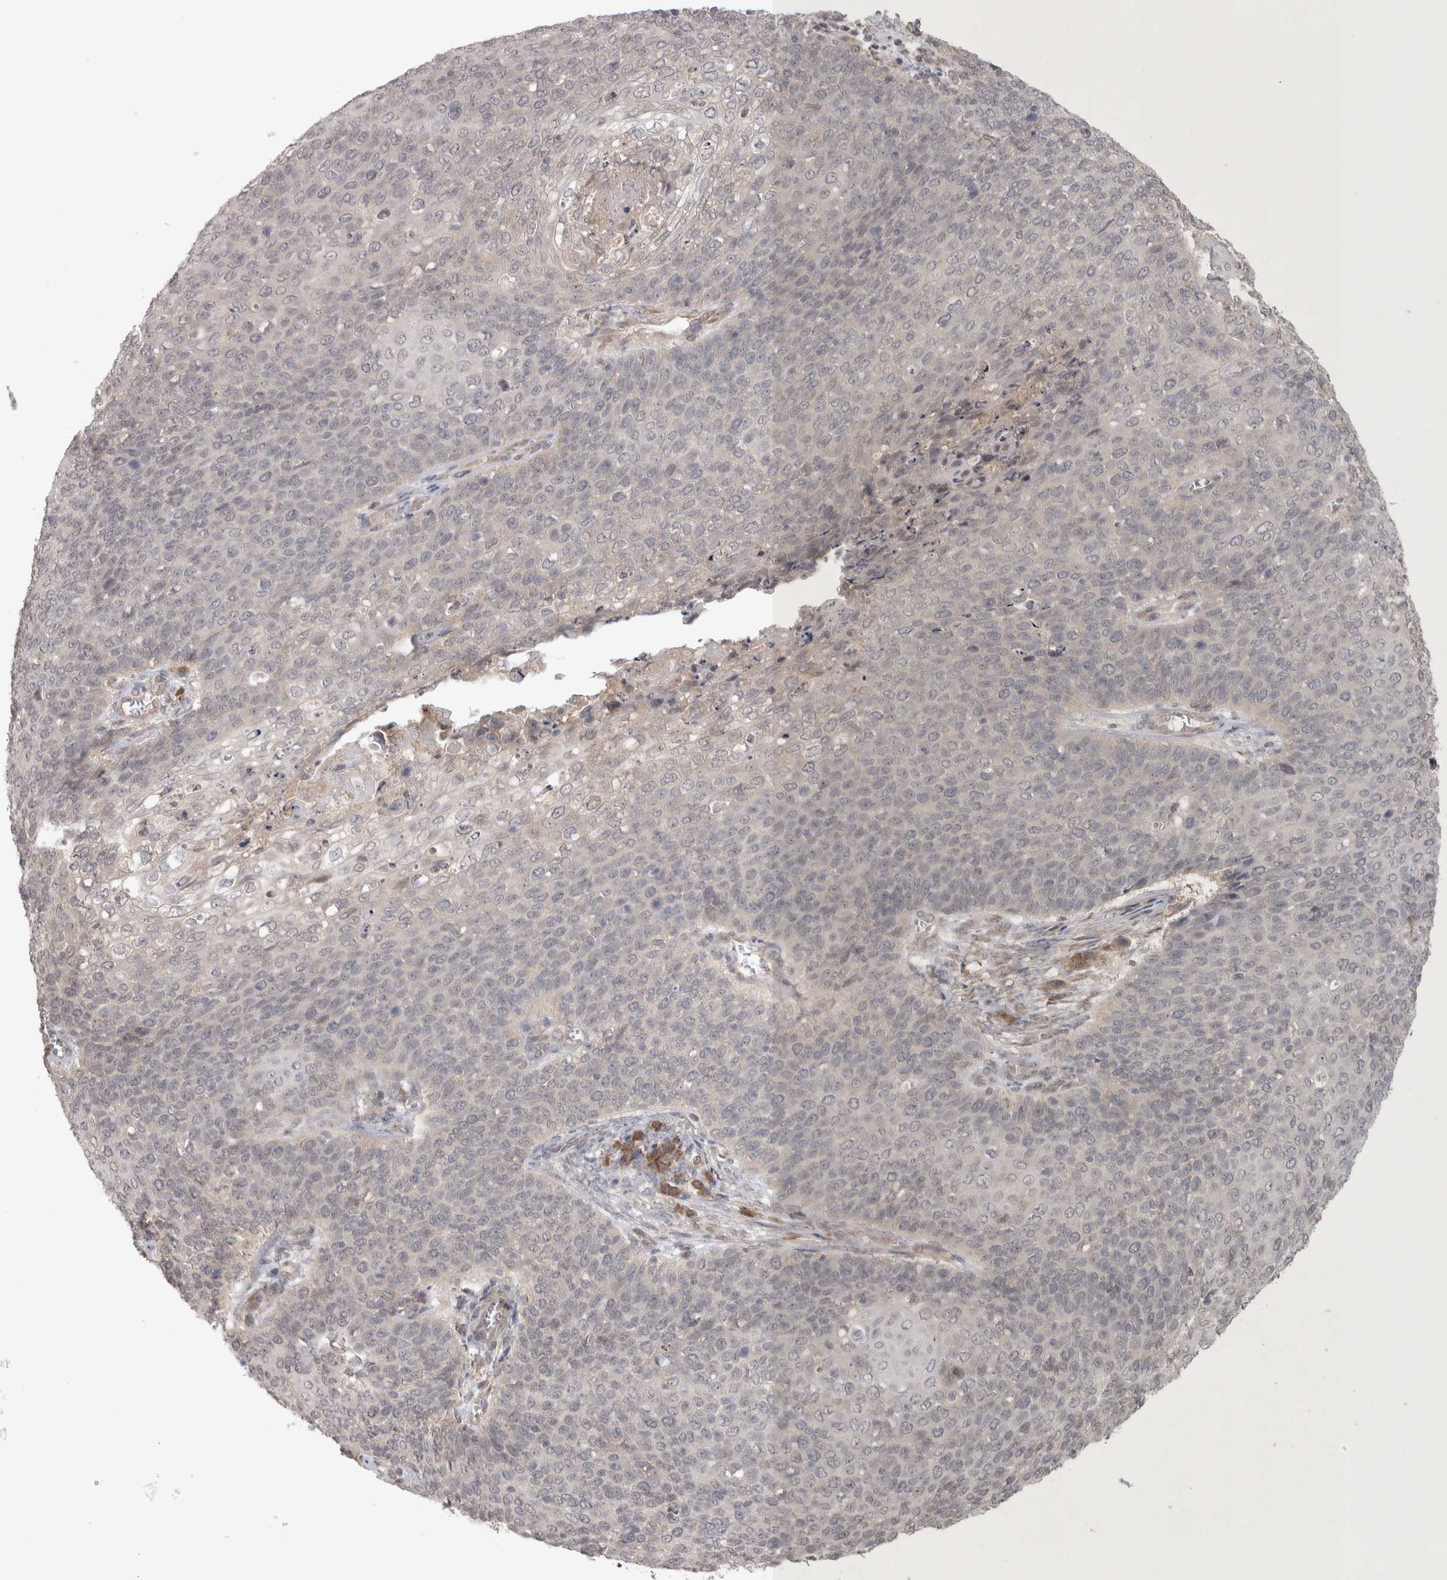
{"staining": {"intensity": "negative", "quantity": "none", "location": "none"}, "tissue": "cervical cancer", "cell_type": "Tumor cells", "image_type": "cancer", "snomed": [{"axis": "morphology", "description": "Squamous cell carcinoma, NOS"}, {"axis": "topography", "description": "Cervix"}], "caption": "DAB (3,3'-diaminobenzidine) immunohistochemical staining of cervical squamous cell carcinoma reveals no significant staining in tumor cells.", "gene": "CUL2", "patient": {"sex": "female", "age": 39}}